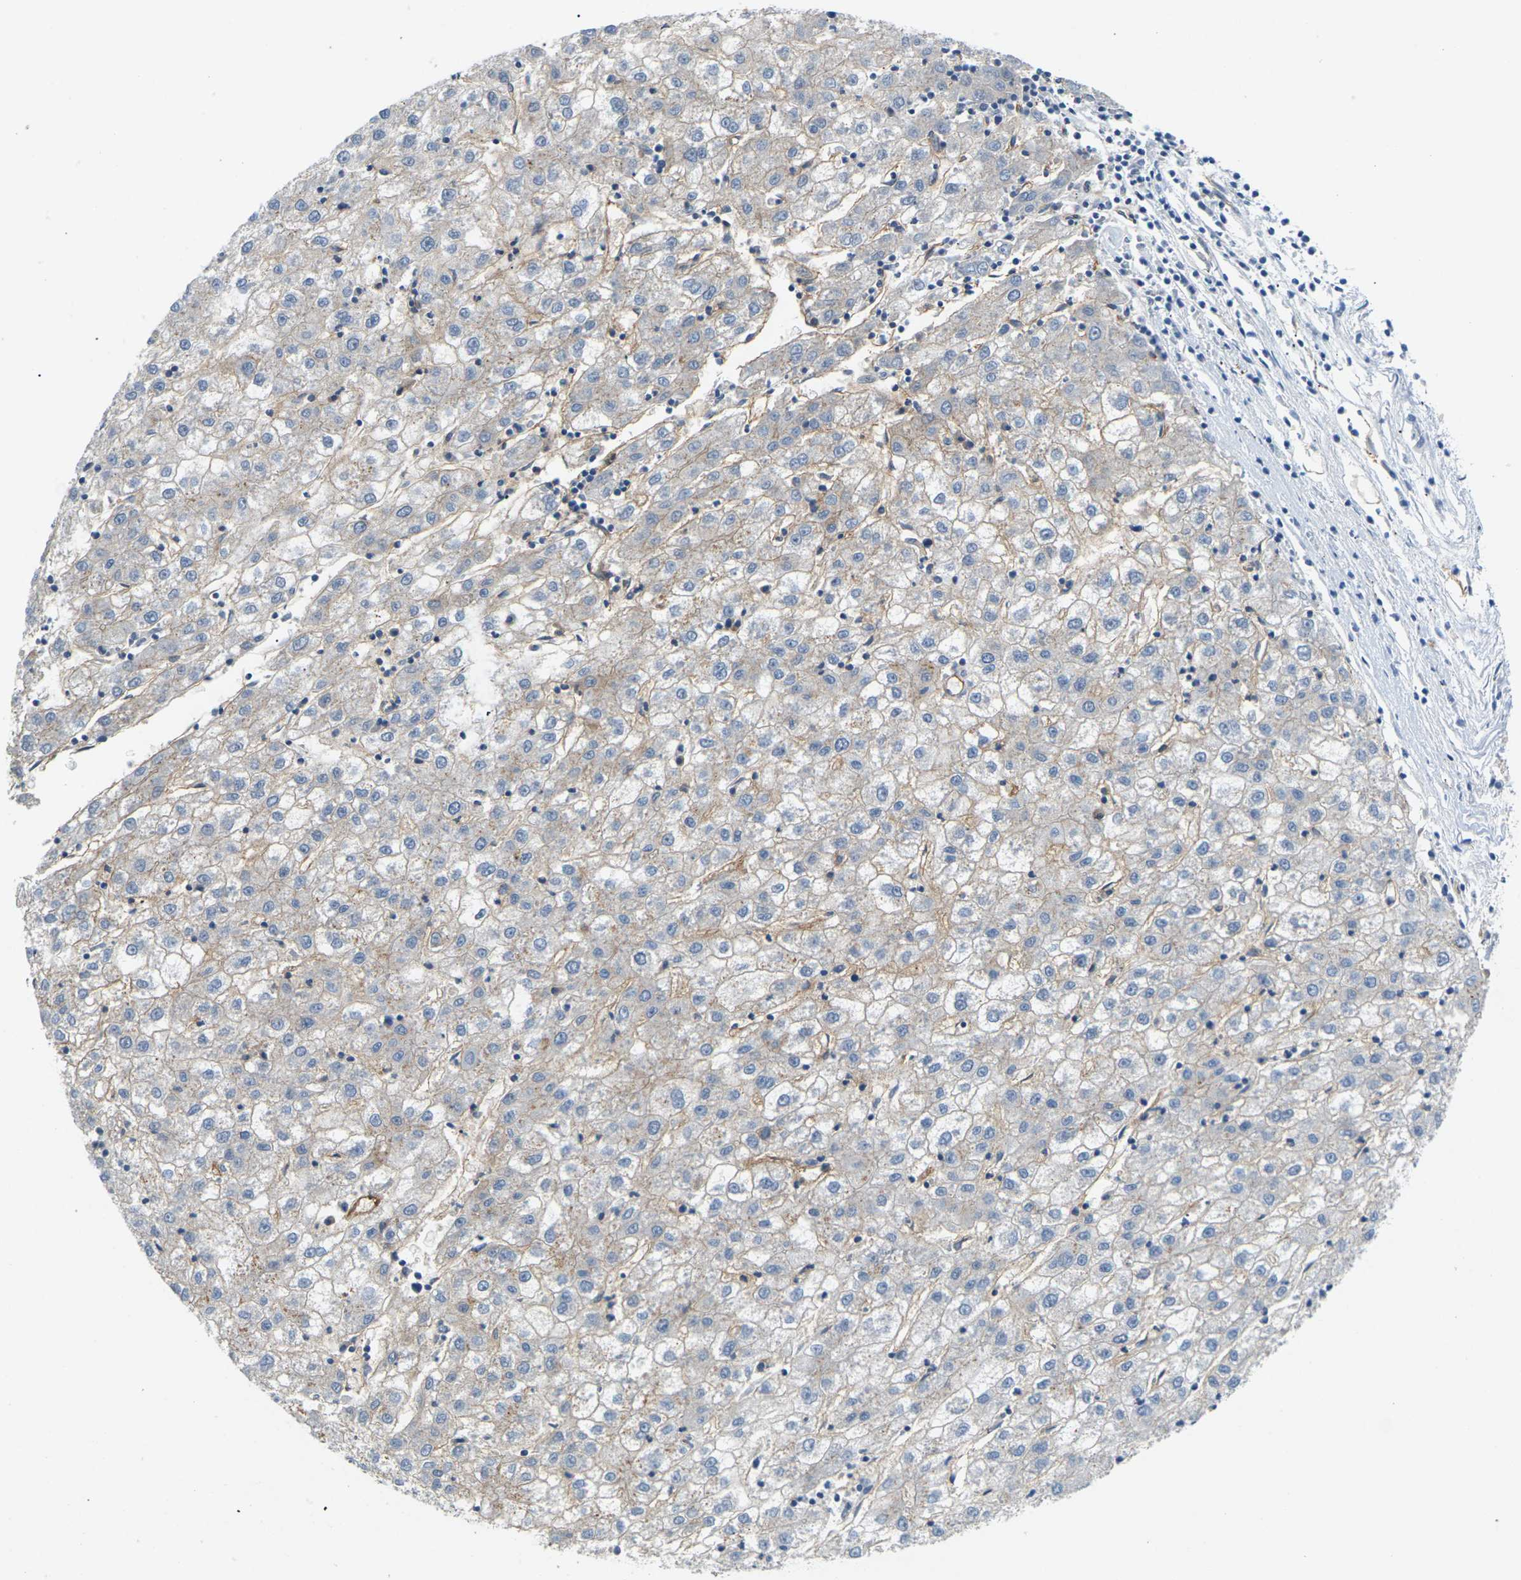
{"staining": {"intensity": "weak", "quantity": ">75%", "location": "cytoplasmic/membranous"}, "tissue": "liver cancer", "cell_type": "Tumor cells", "image_type": "cancer", "snomed": [{"axis": "morphology", "description": "Carcinoma, Hepatocellular, NOS"}, {"axis": "topography", "description": "Liver"}], "caption": "Tumor cells show weak cytoplasmic/membranous staining in about >75% of cells in liver hepatocellular carcinoma. The protein is stained brown, and the nuclei are stained in blue (DAB IHC with brightfield microscopy, high magnification).", "gene": "ITGA5", "patient": {"sex": "male", "age": 72}}